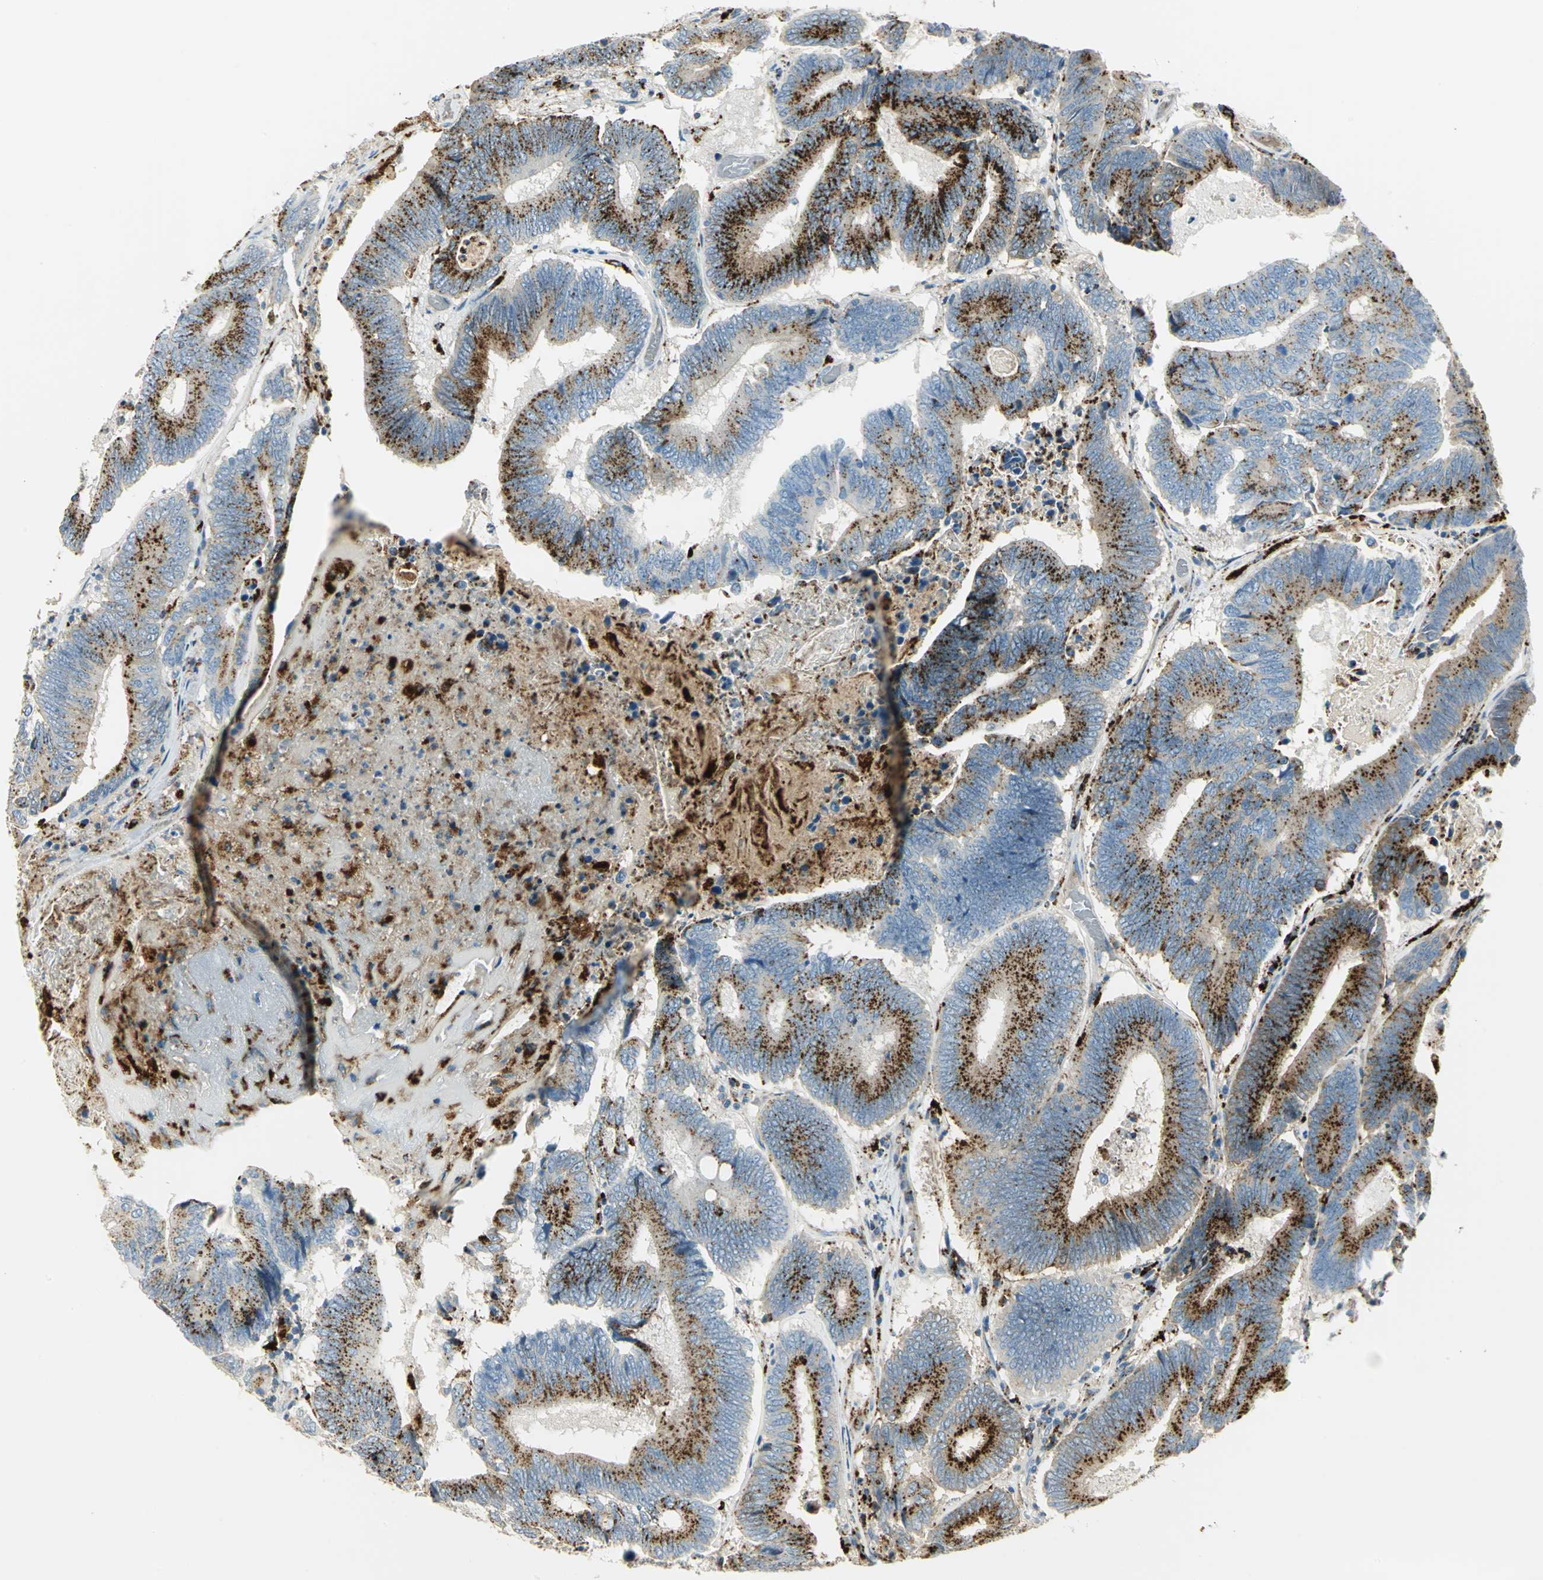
{"staining": {"intensity": "strong", "quantity": ">75%", "location": "cytoplasmic/membranous"}, "tissue": "colorectal cancer", "cell_type": "Tumor cells", "image_type": "cancer", "snomed": [{"axis": "morphology", "description": "Adenocarcinoma, NOS"}, {"axis": "topography", "description": "Colon"}], "caption": "Immunohistochemical staining of colorectal cancer shows high levels of strong cytoplasmic/membranous positivity in about >75% of tumor cells. The staining was performed using DAB, with brown indicating positive protein expression. Nuclei are stained blue with hematoxylin.", "gene": "ARSA", "patient": {"sex": "female", "age": 78}}